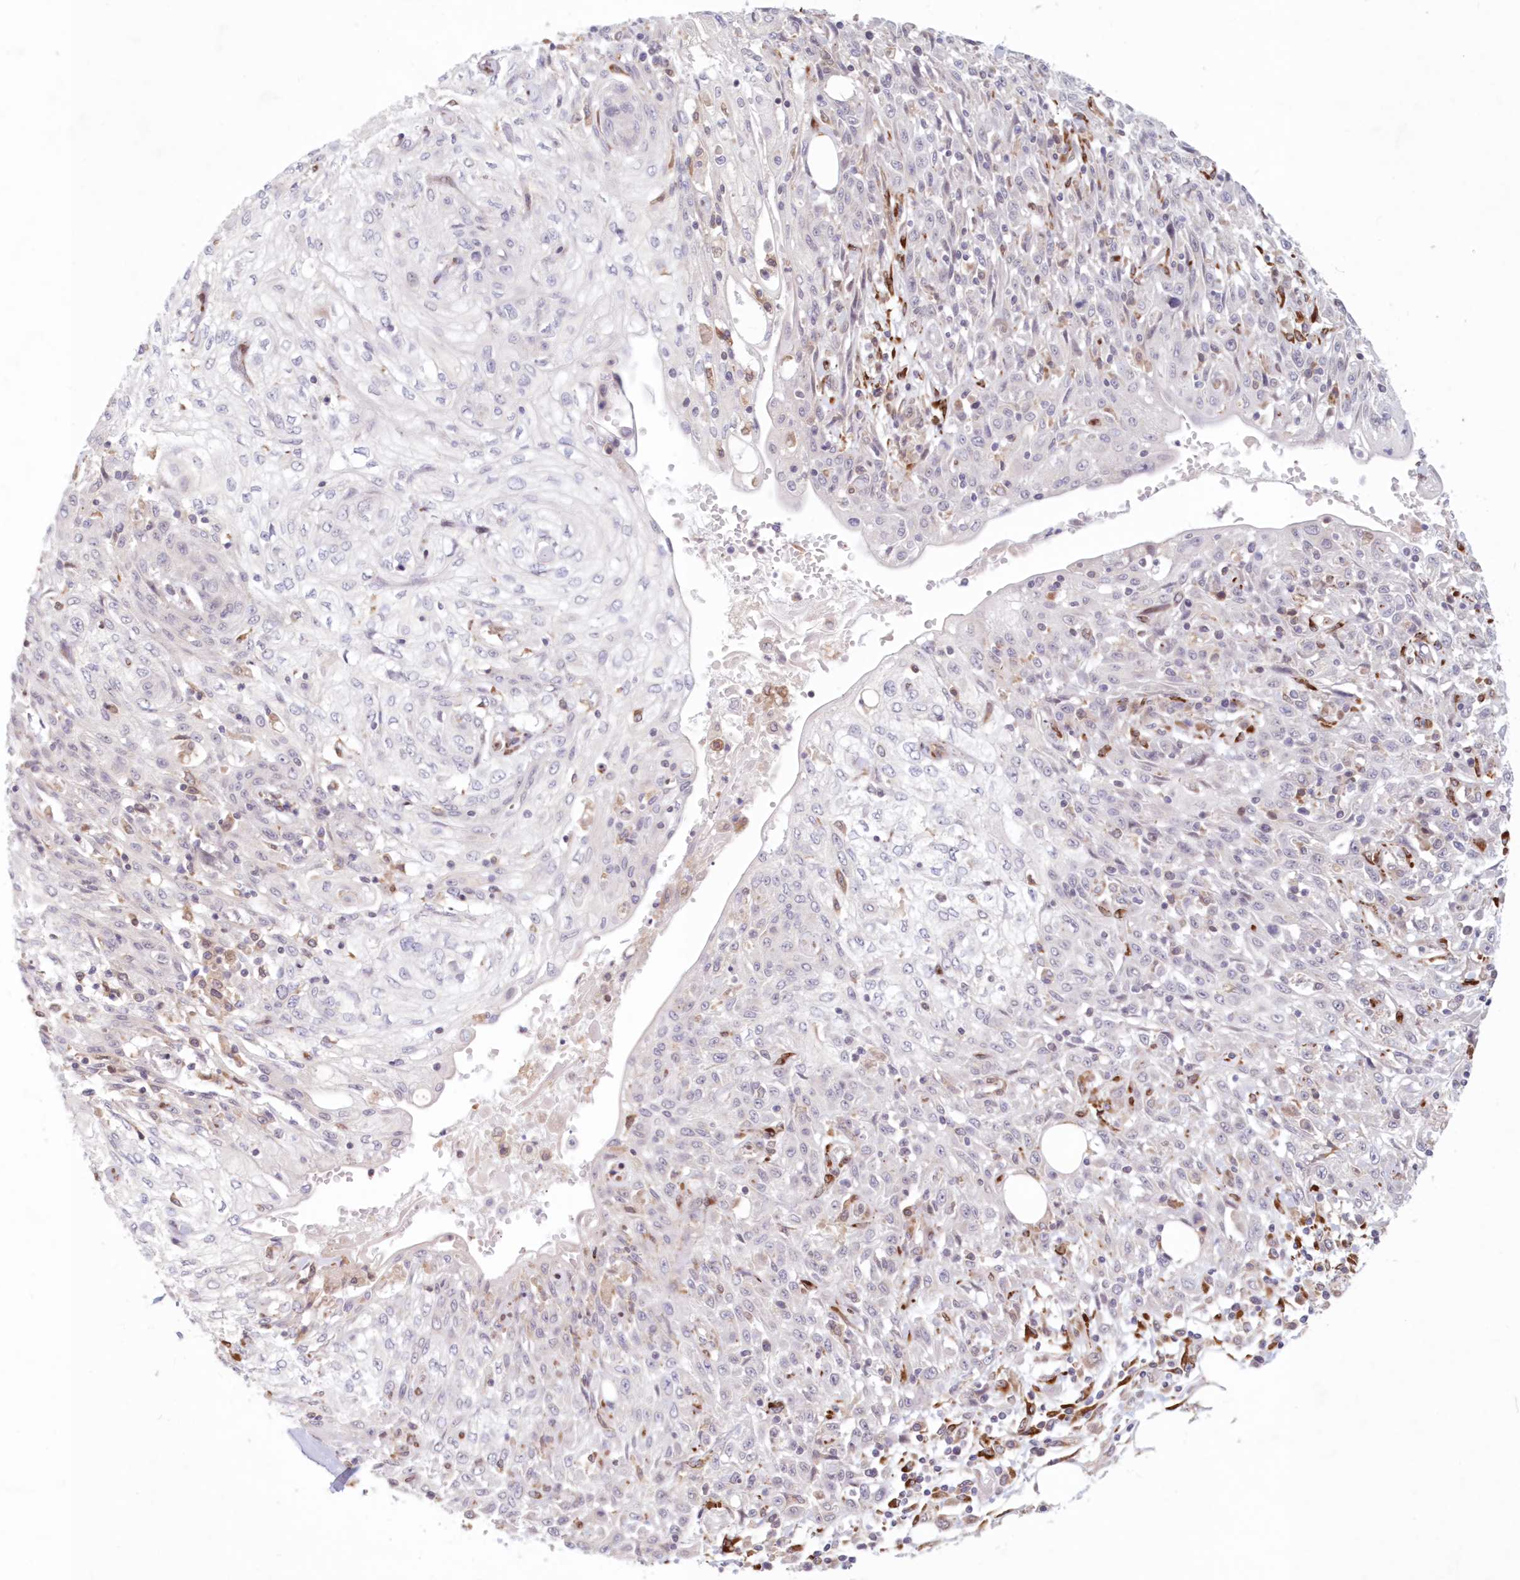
{"staining": {"intensity": "negative", "quantity": "none", "location": "none"}, "tissue": "skin cancer", "cell_type": "Tumor cells", "image_type": "cancer", "snomed": [{"axis": "morphology", "description": "Squamous cell carcinoma, NOS"}, {"axis": "morphology", "description": "Squamous cell carcinoma, metastatic, NOS"}, {"axis": "topography", "description": "Skin"}, {"axis": "topography", "description": "Lymph node"}], "caption": "Immunohistochemistry (IHC) image of neoplastic tissue: human skin cancer stained with DAB (3,3'-diaminobenzidine) reveals no significant protein positivity in tumor cells.", "gene": "PCYOX1L", "patient": {"sex": "male", "age": 75}}